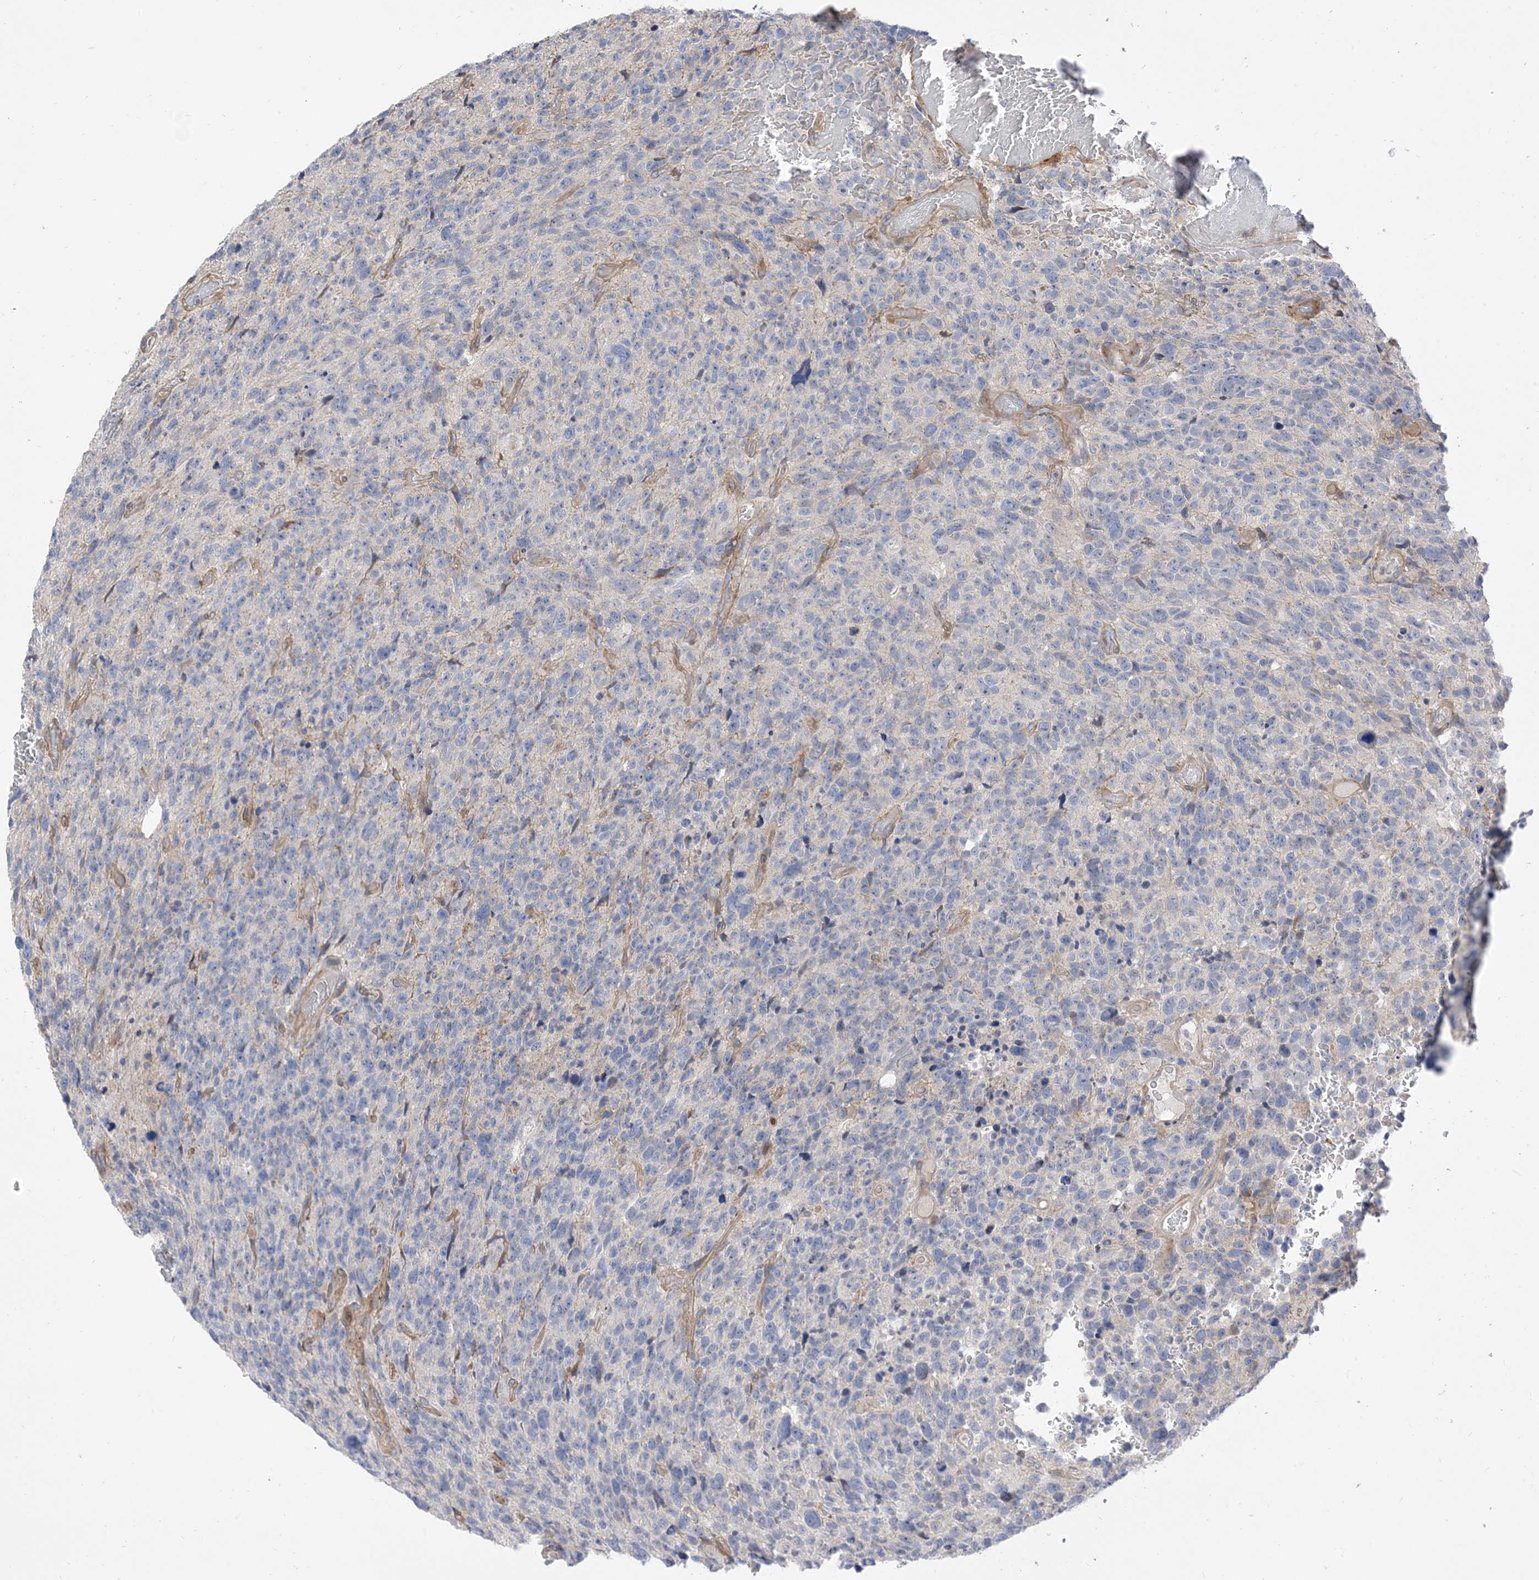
{"staining": {"intensity": "negative", "quantity": "none", "location": "none"}, "tissue": "glioma", "cell_type": "Tumor cells", "image_type": "cancer", "snomed": [{"axis": "morphology", "description": "Glioma, malignant, High grade"}, {"axis": "topography", "description": "Brain"}], "caption": "A high-resolution image shows immunohistochemistry (IHC) staining of glioma, which shows no significant positivity in tumor cells.", "gene": "TYSND1", "patient": {"sex": "male", "age": 69}}